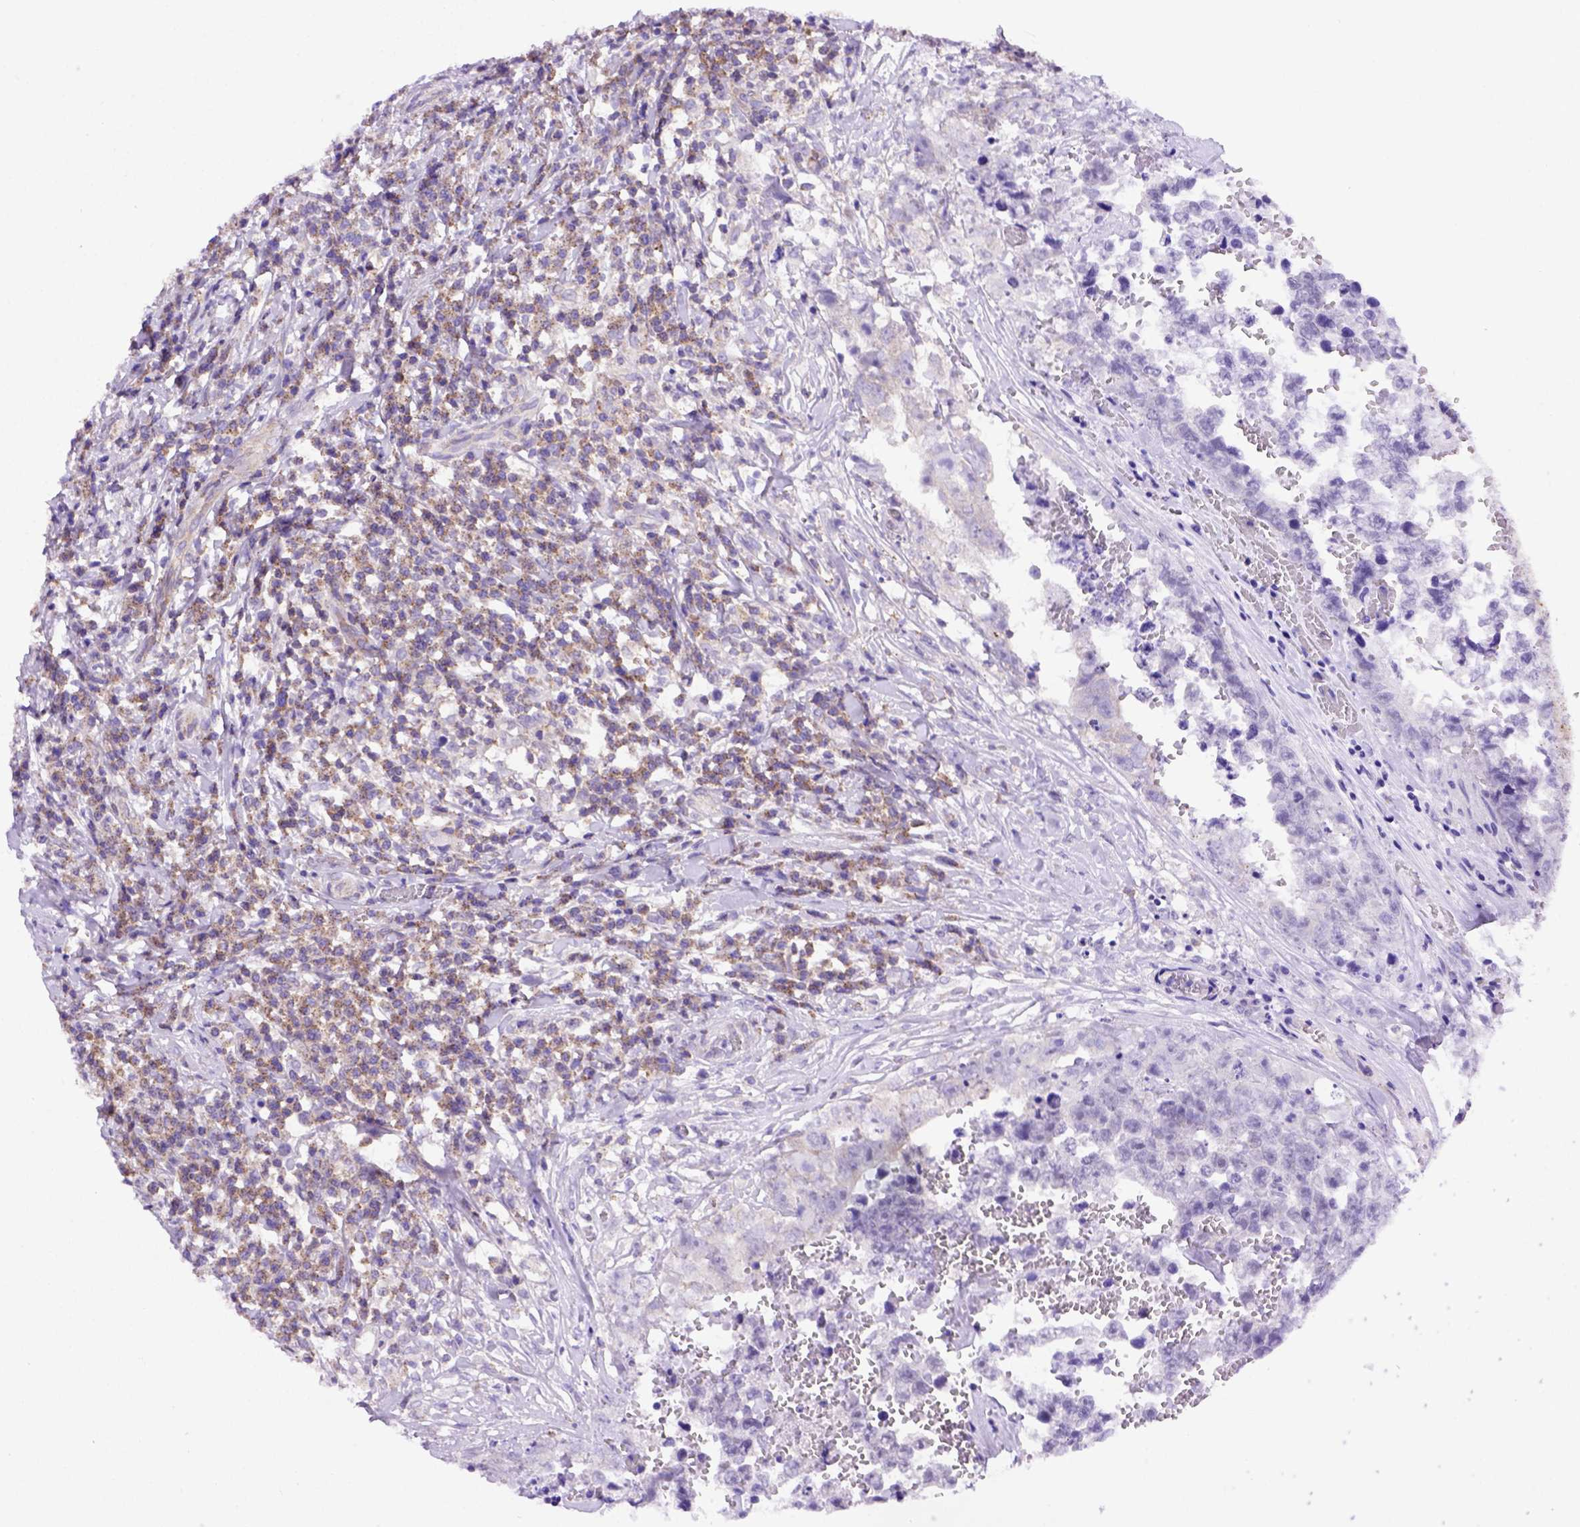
{"staining": {"intensity": "negative", "quantity": "none", "location": "none"}, "tissue": "testis cancer", "cell_type": "Tumor cells", "image_type": "cancer", "snomed": [{"axis": "morphology", "description": "Carcinoma, Embryonal, NOS"}, {"axis": "topography", "description": "Testis"}], "caption": "Immunohistochemistry photomicrograph of neoplastic tissue: testis embryonal carcinoma stained with DAB (3,3'-diaminobenzidine) exhibits no significant protein positivity in tumor cells.", "gene": "FOXI1", "patient": {"sex": "male", "age": 36}}